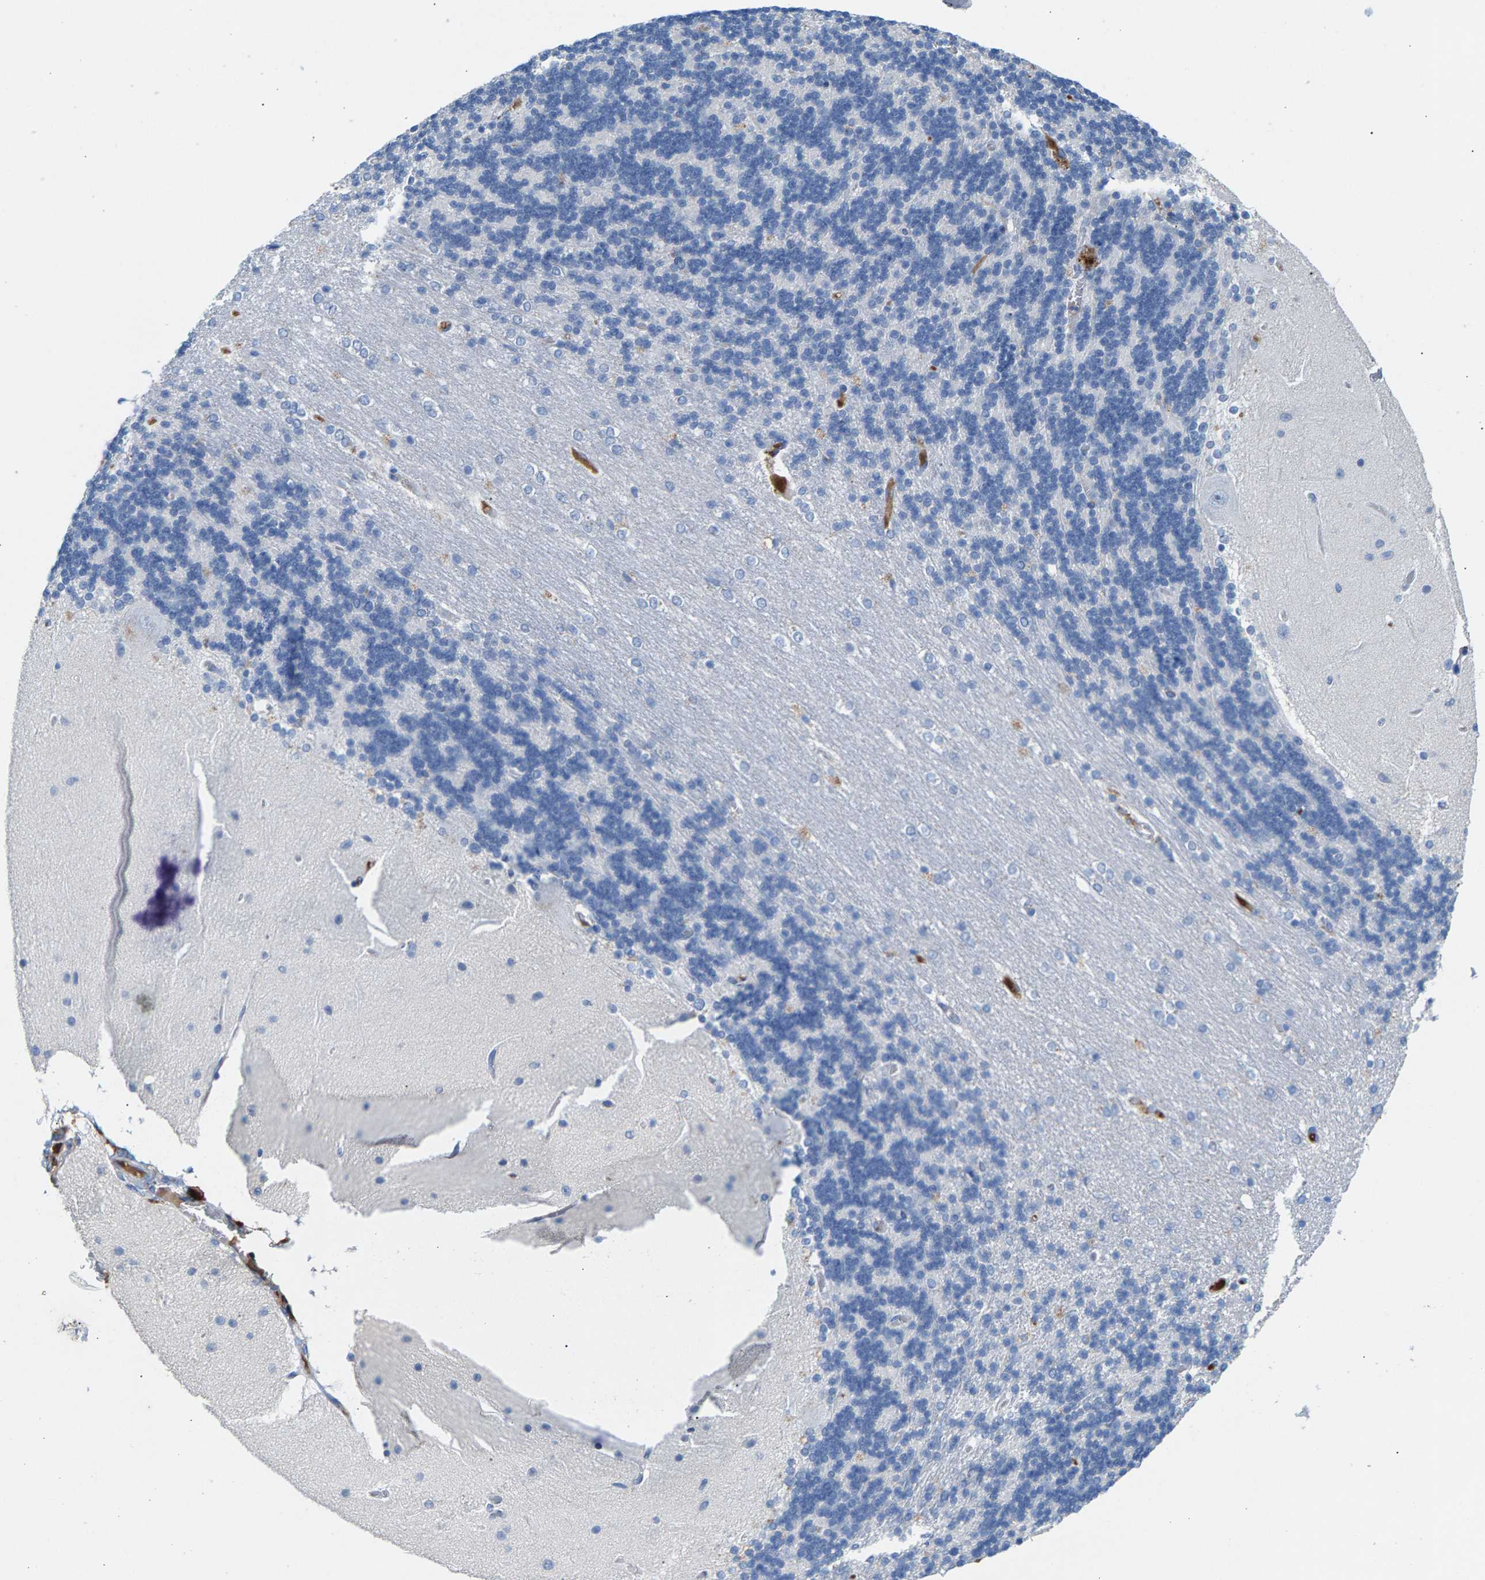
{"staining": {"intensity": "negative", "quantity": "none", "location": "none"}, "tissue": "cerebellum", "cell_type": "Cells in granular layer", "image_type": "normal", "snomed": [{"axis": "morphology", "description": "Normal tissue, NOS"}, {"axis": "topography", "description": "Cerebellum"}], "caption": "This is an immunohistochemistry image of unremarkable cerebellum. There is no staining in cells in granular layer.", "gene": "APOH", "patient": {"sex": "female", "age": 54}}